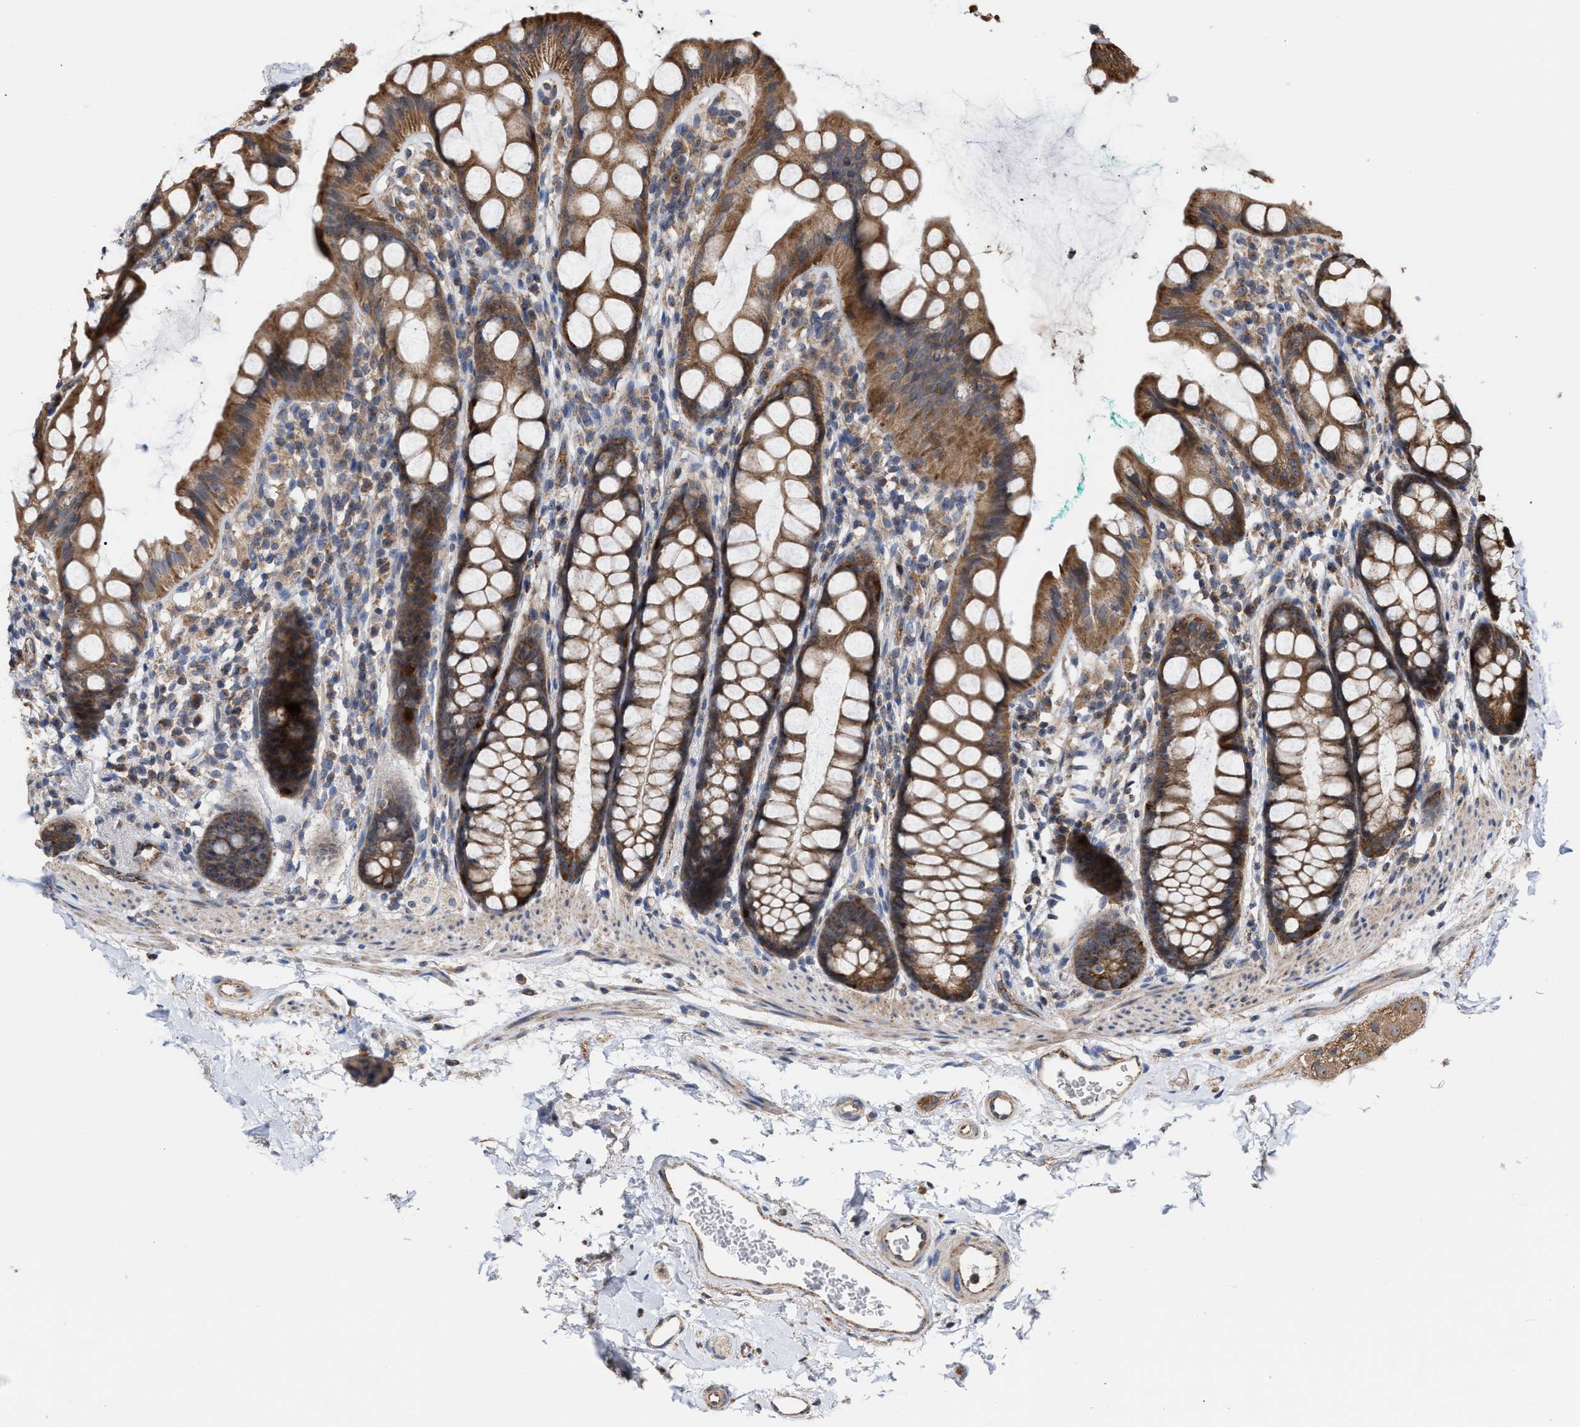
{"staining": {"intensity": "moderate", "quantity": ">75%", "location": "cytoplasmic/membranous"}, "tissue": "rectum", "cell_type": "Glandular cells", "image_type": "normal", "snomed": [{"axis": "morphology", "description": "Normal tissue, NOS"}, {"axis": "topography", "description": "Rectum"}], "caption": "A photomicrograph of human rectum stained for a protein reveals moderate cytoplasmic/membranous brown staining in glandular cells. The staining was performed using DAB (3,3'-diaminobenzidine) to visualize the protein expression in brown, while the nuclei were stained in blue with hematoxylin (Magnification: 20x).", "gene": "EXOSC2", "patient": {"sex": "female", "age": 65}}